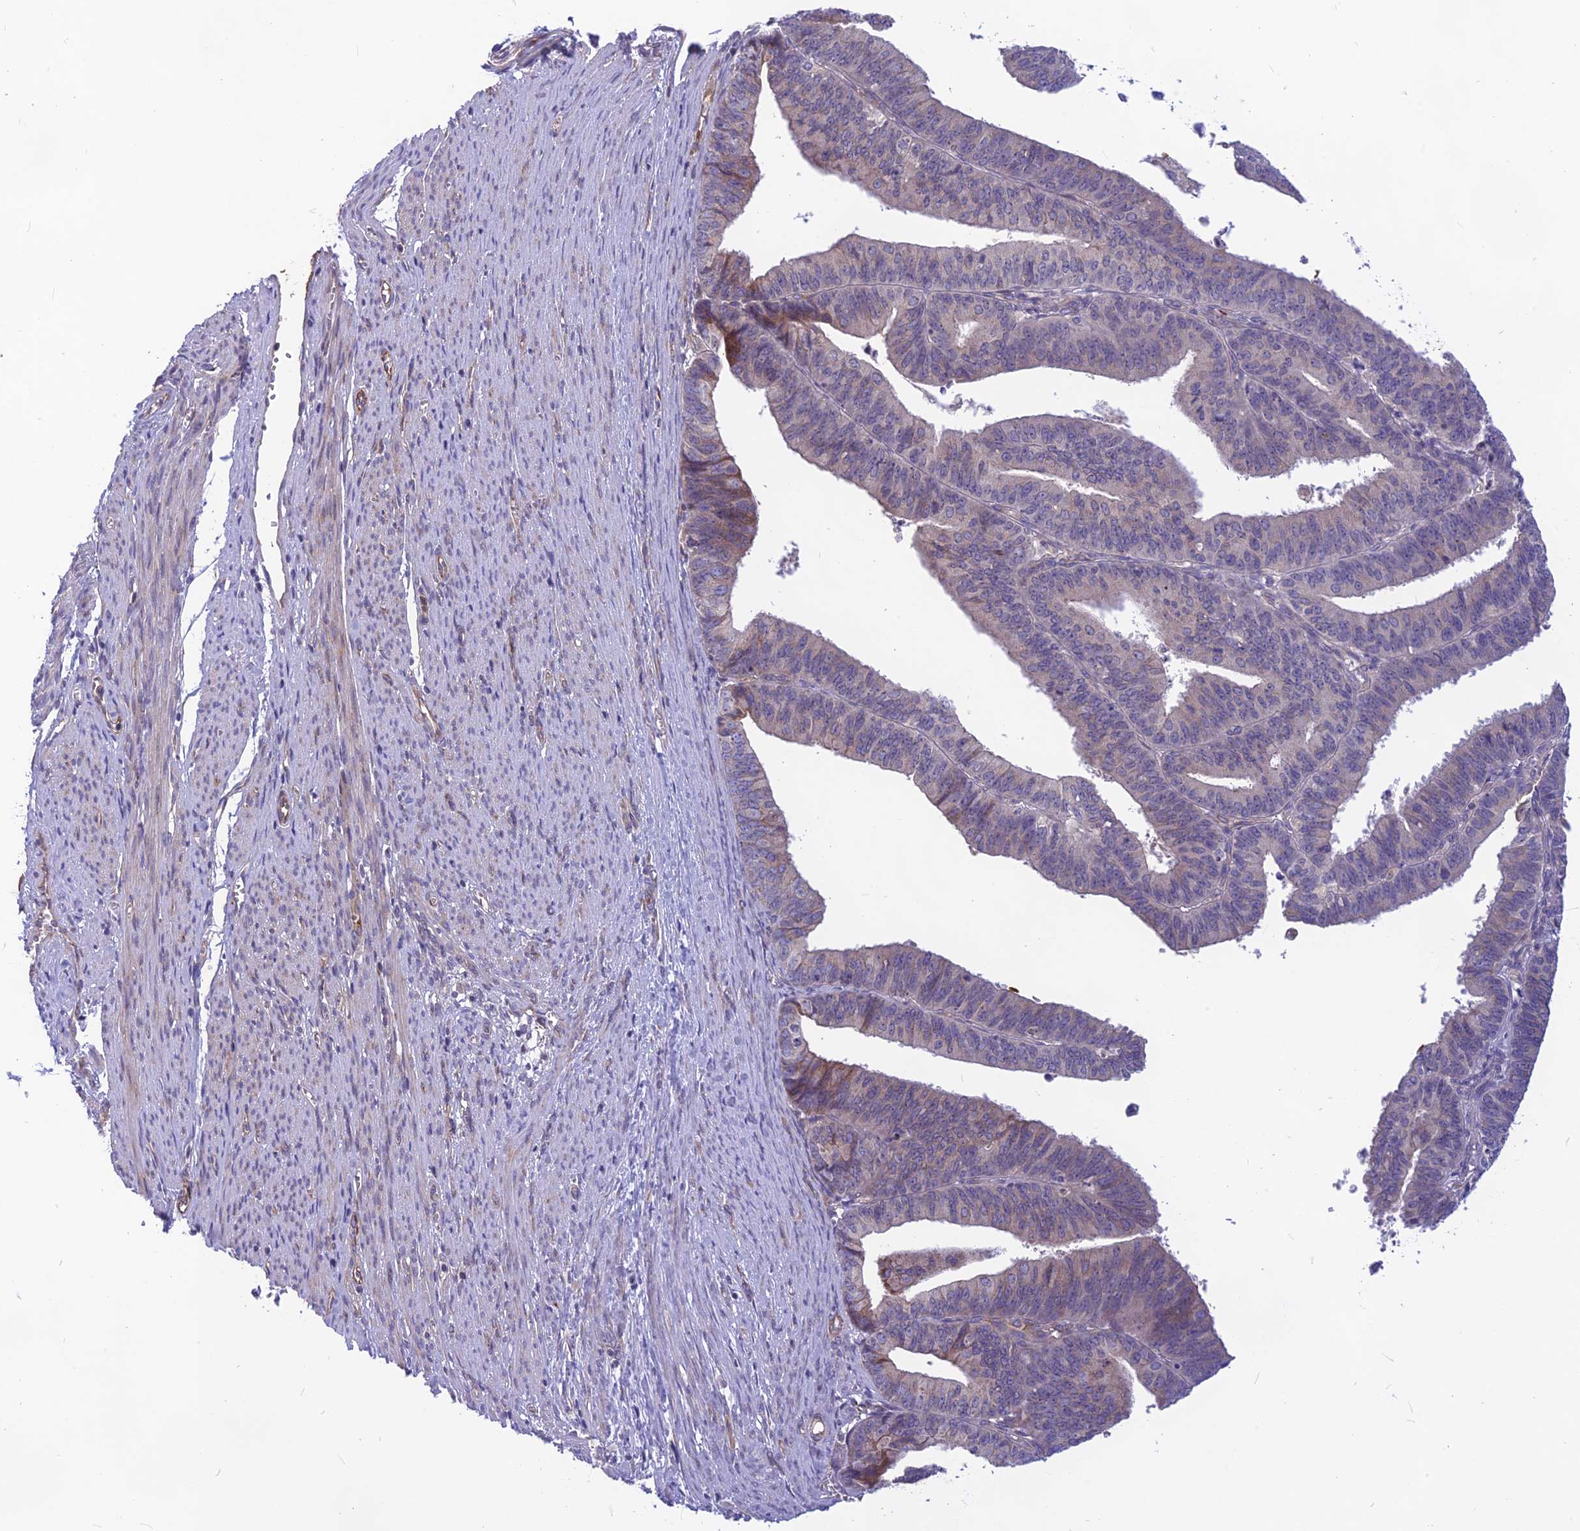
{"staining": {"intensity": "weak", "quantity": "<25%", "location": "cytoplasmic/membranous"}, "tissue": "endometrial cancer", "cell_type": "Tumor cells", "image_type": "cancer", "snomed": [{"axis": "morphology", "description": "Adenocarcinoma, NOS"}, {"axis": "topography", "description": "Endometrium"}], "caption": "This is an immunohistochemistry photomicrograph of human adenocarcinoma (endometrial). There is no expression in tumor cells.", "gene": "PTCD2", "patient": {"sex": "female", "age": 73}}